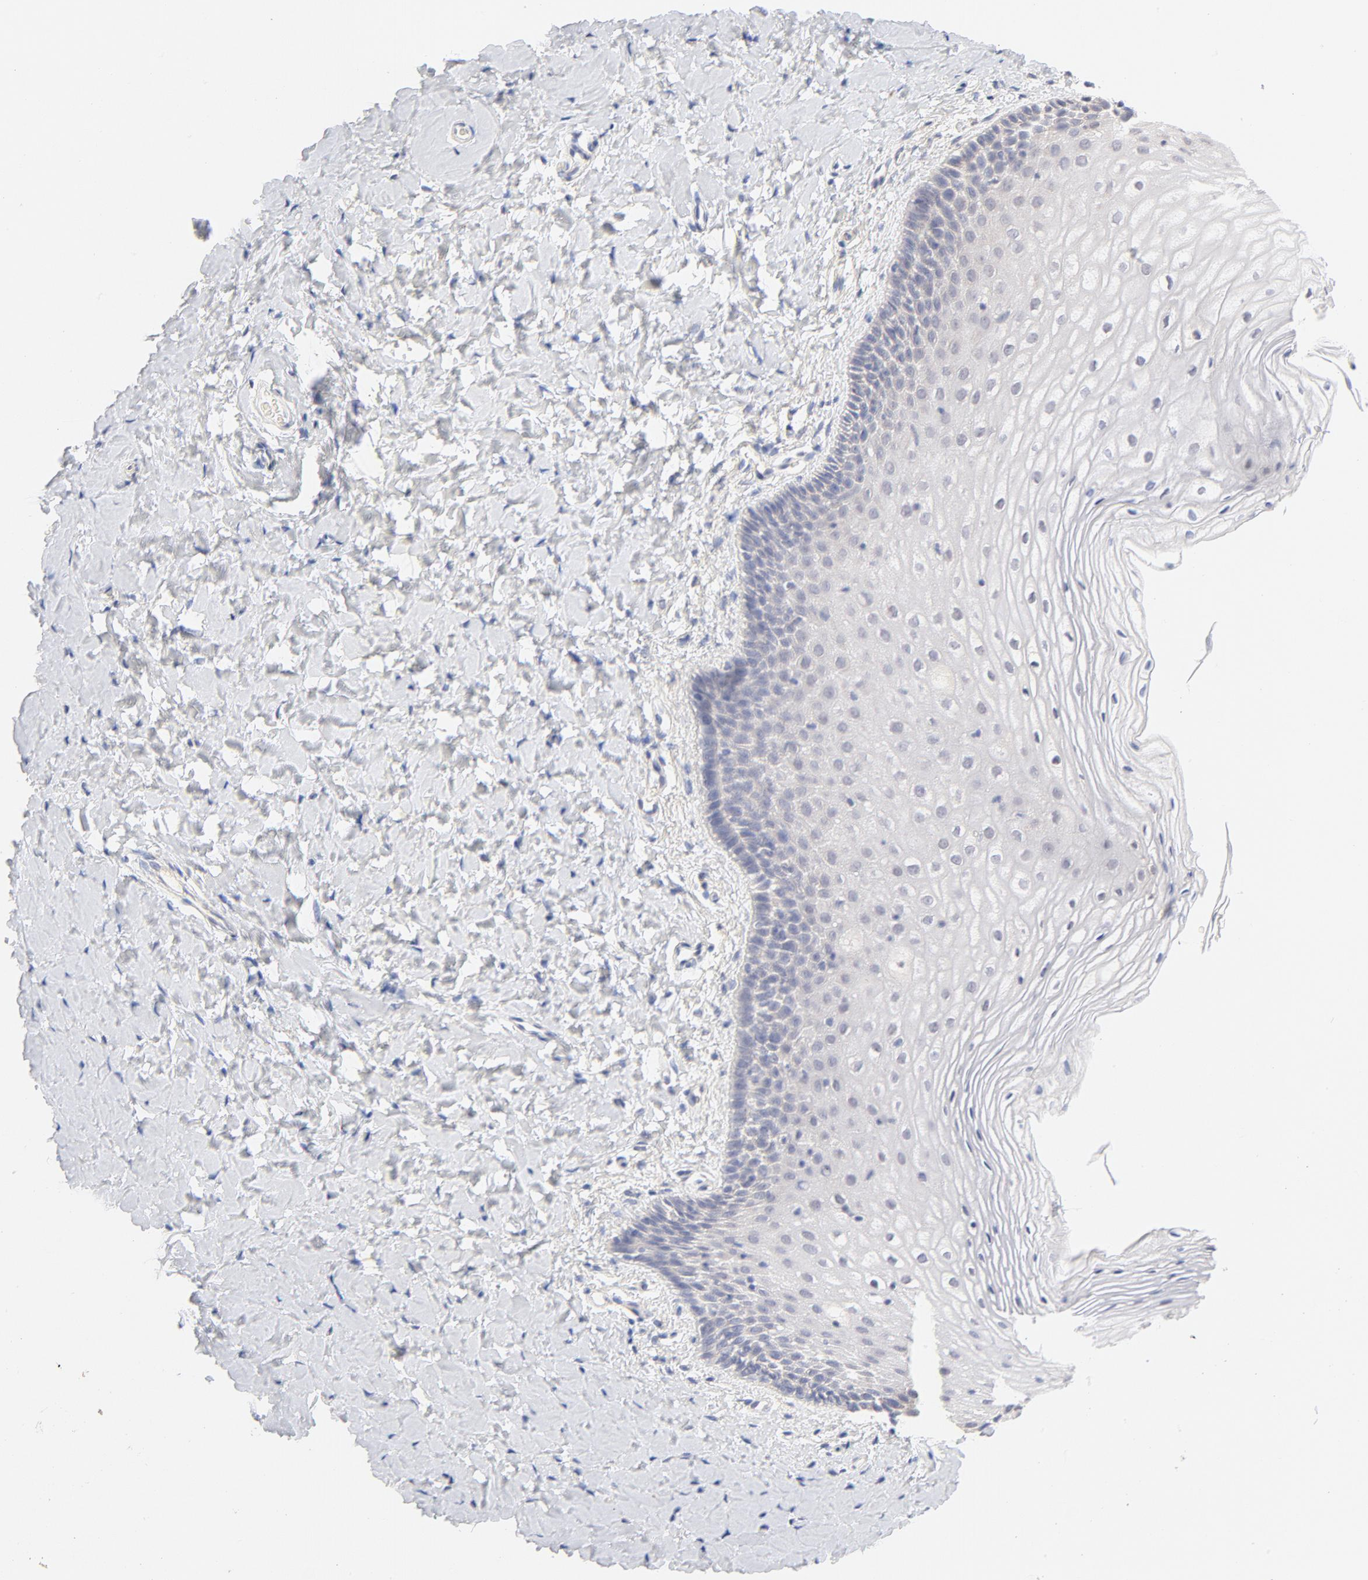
{"staining": {"intensity": "negative", "quantity": "none", "location": "none"}, "tissue": "vagina", "cell_type": "Squamous epithelial cells", "image_type": "normal", "snomed": [{"axis": "morphology", "description": "Normal tissue, NOS"}, {"axis": "topography", "description": "Vagina"}], "caption": "An immunohistochemistry photomicrograph of unremarkable vagina is shown. There is no staining in squamous epithelial cells of vagina.", "gene": "MTERF2", "patient": {"sex": "female", "age": 55}}